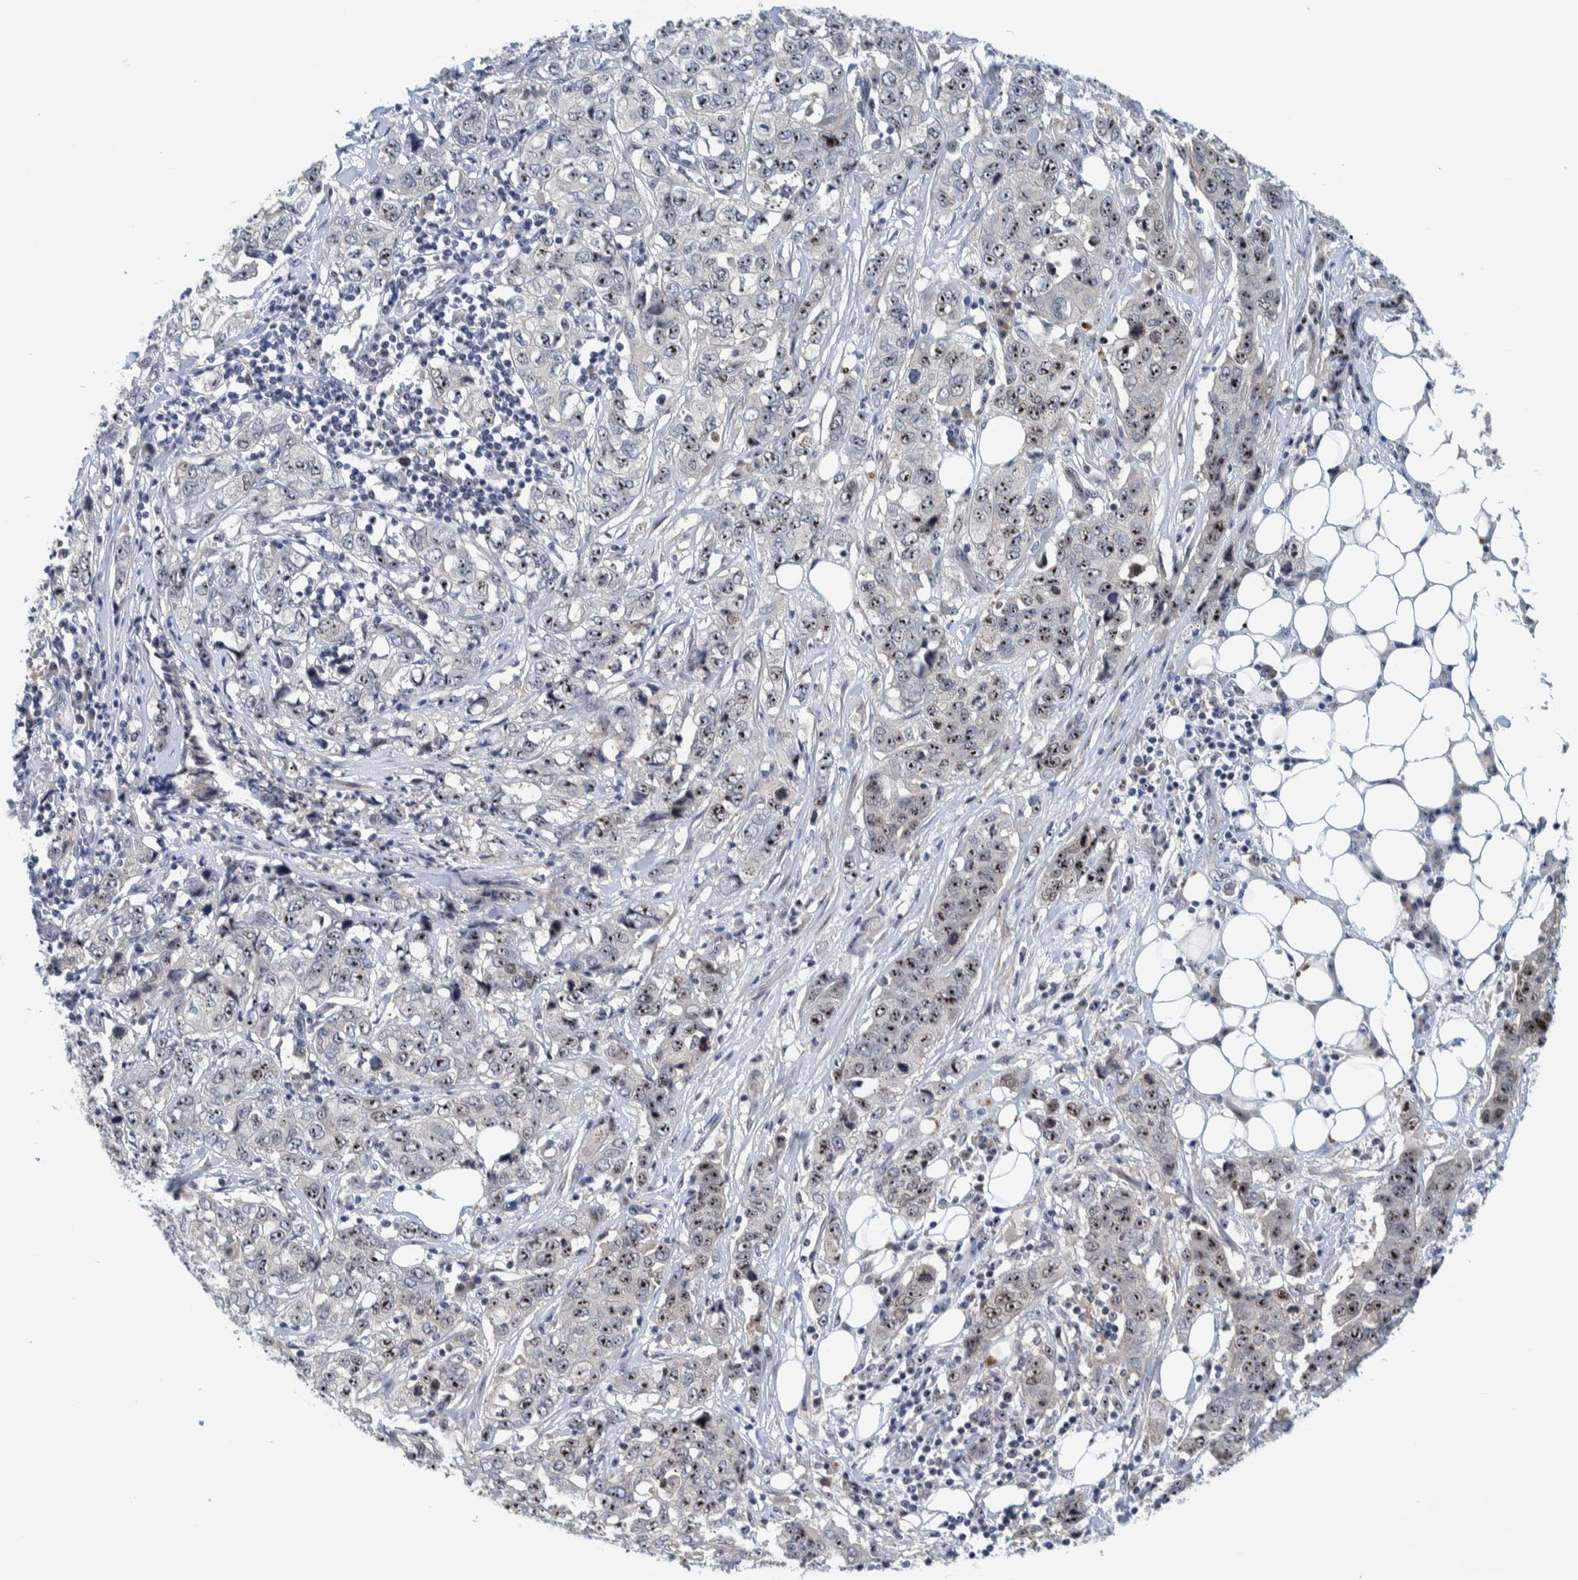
{"staining": {"intensity": "strong", "quantity": ">75%", "location": "nuclear"}, "tissue": "stomach cancer", "cell_type": "Tumor cells", "image_type": "cancer", "snomed": [{"axis": "morphology", "description": "Adenocarcinoma, NOS"}, {"axis": "topography", "description": "Stomach"}], "caption": "Stomach cancer stained with a brown dye demonstrates strong nuclear positive expression in approximately >75% of tumor cells.", "gene": "NOL11", "patient": {"sex": "male", "age": 48}}